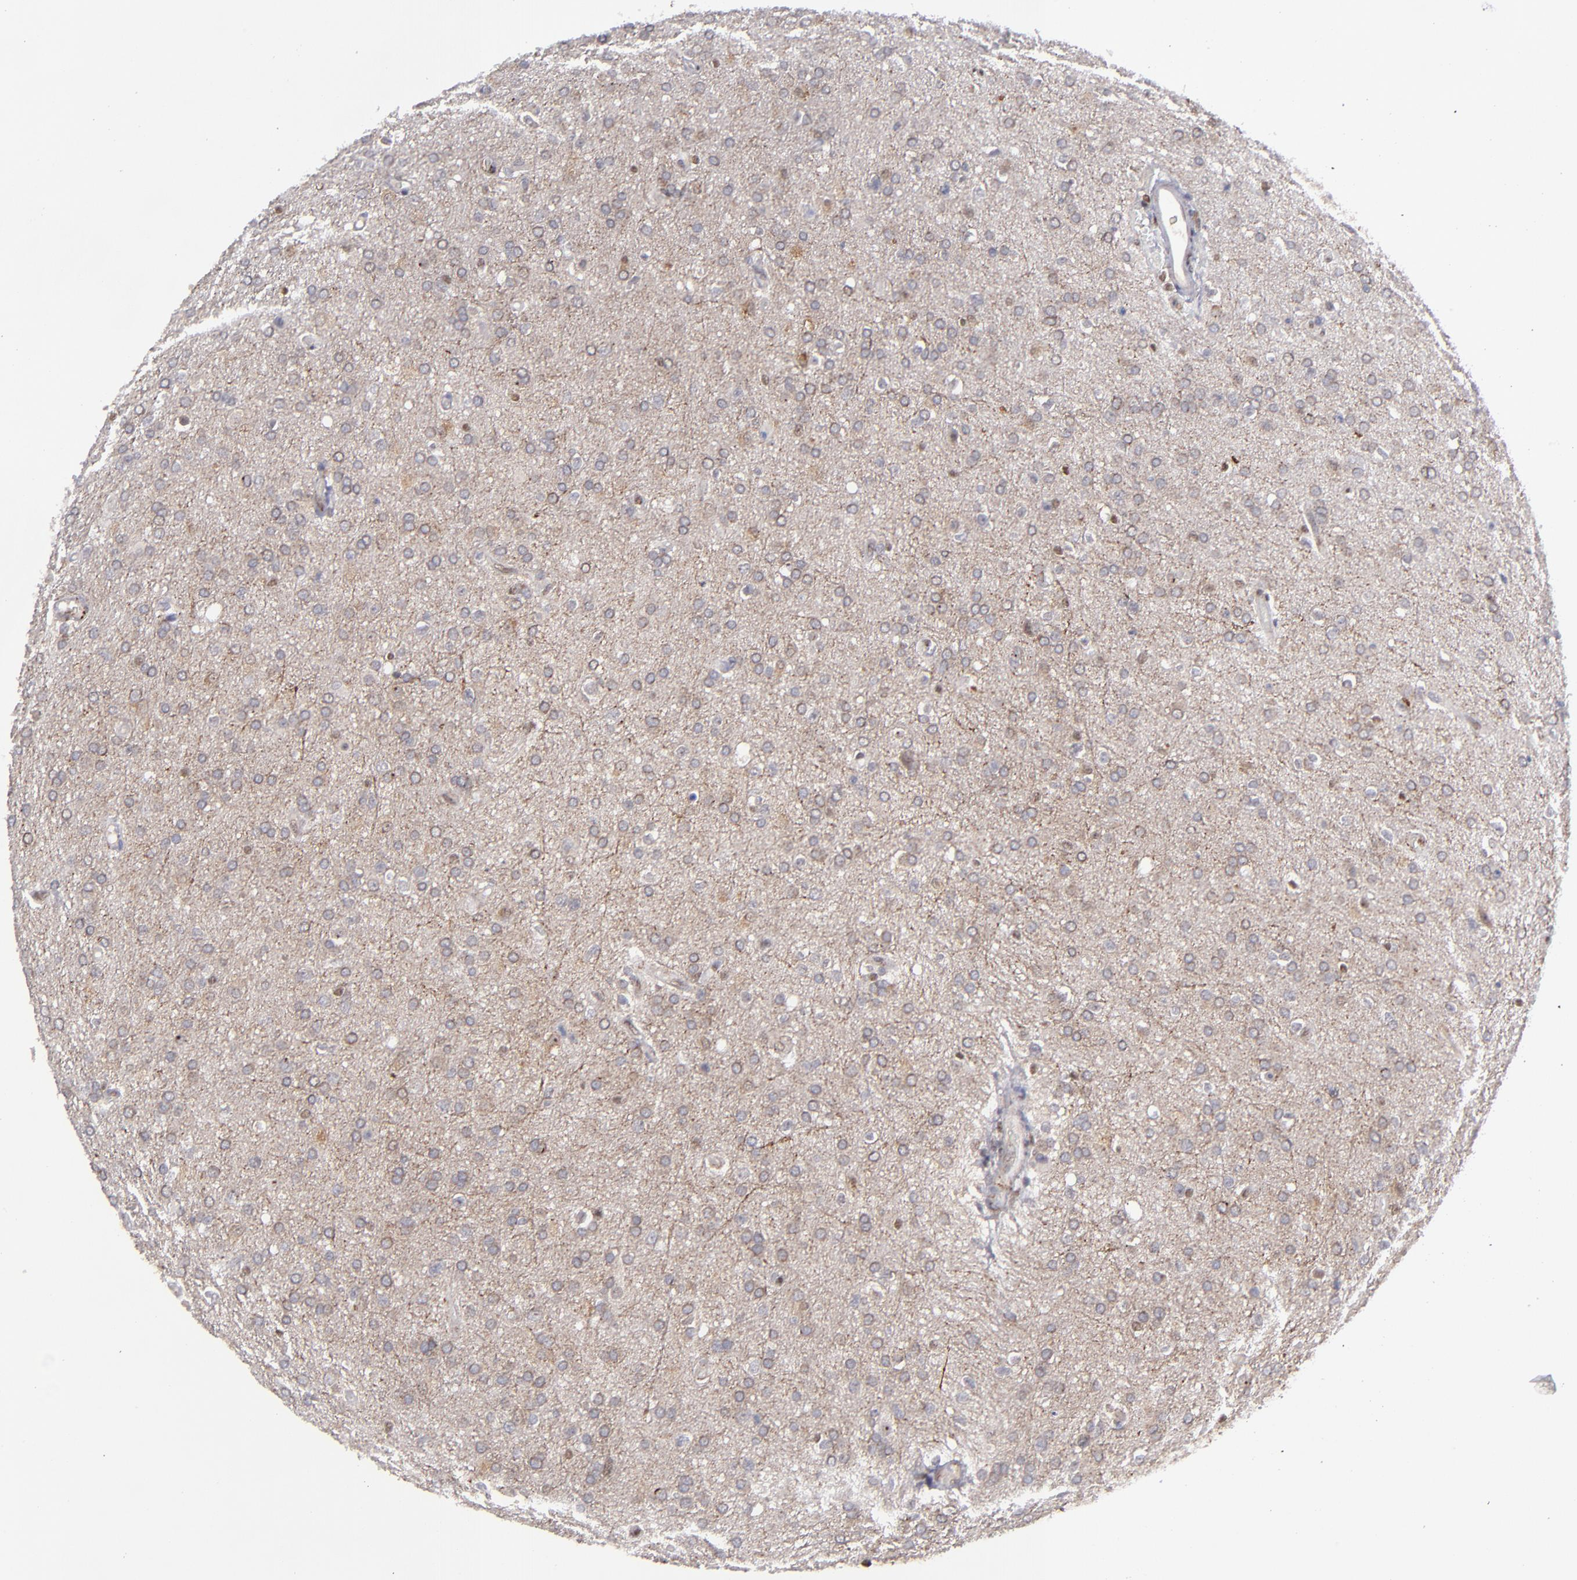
{"staining": {"intensity": "weak", "quantity": "25%-75%", "location": "cytoplasmic/membranous"}, "tissue": "glioma", "cell_type": "Tumor cells", "image_type": "cancer", "snomed": [{"axis": "morphology", "description": "Glioma, malignant, High grade"}, {"axis": "topography", "description": "Brain"}], "caption": "Immunohistochemistry (IHC) of malignant glioma (high-grade) demonstrates low levels of weak cytoplasmic/membranous positivity in about 25%-75% of tumor cells.", "gene": "RREB1", "patient": {"sex": "male", "age": 33}}